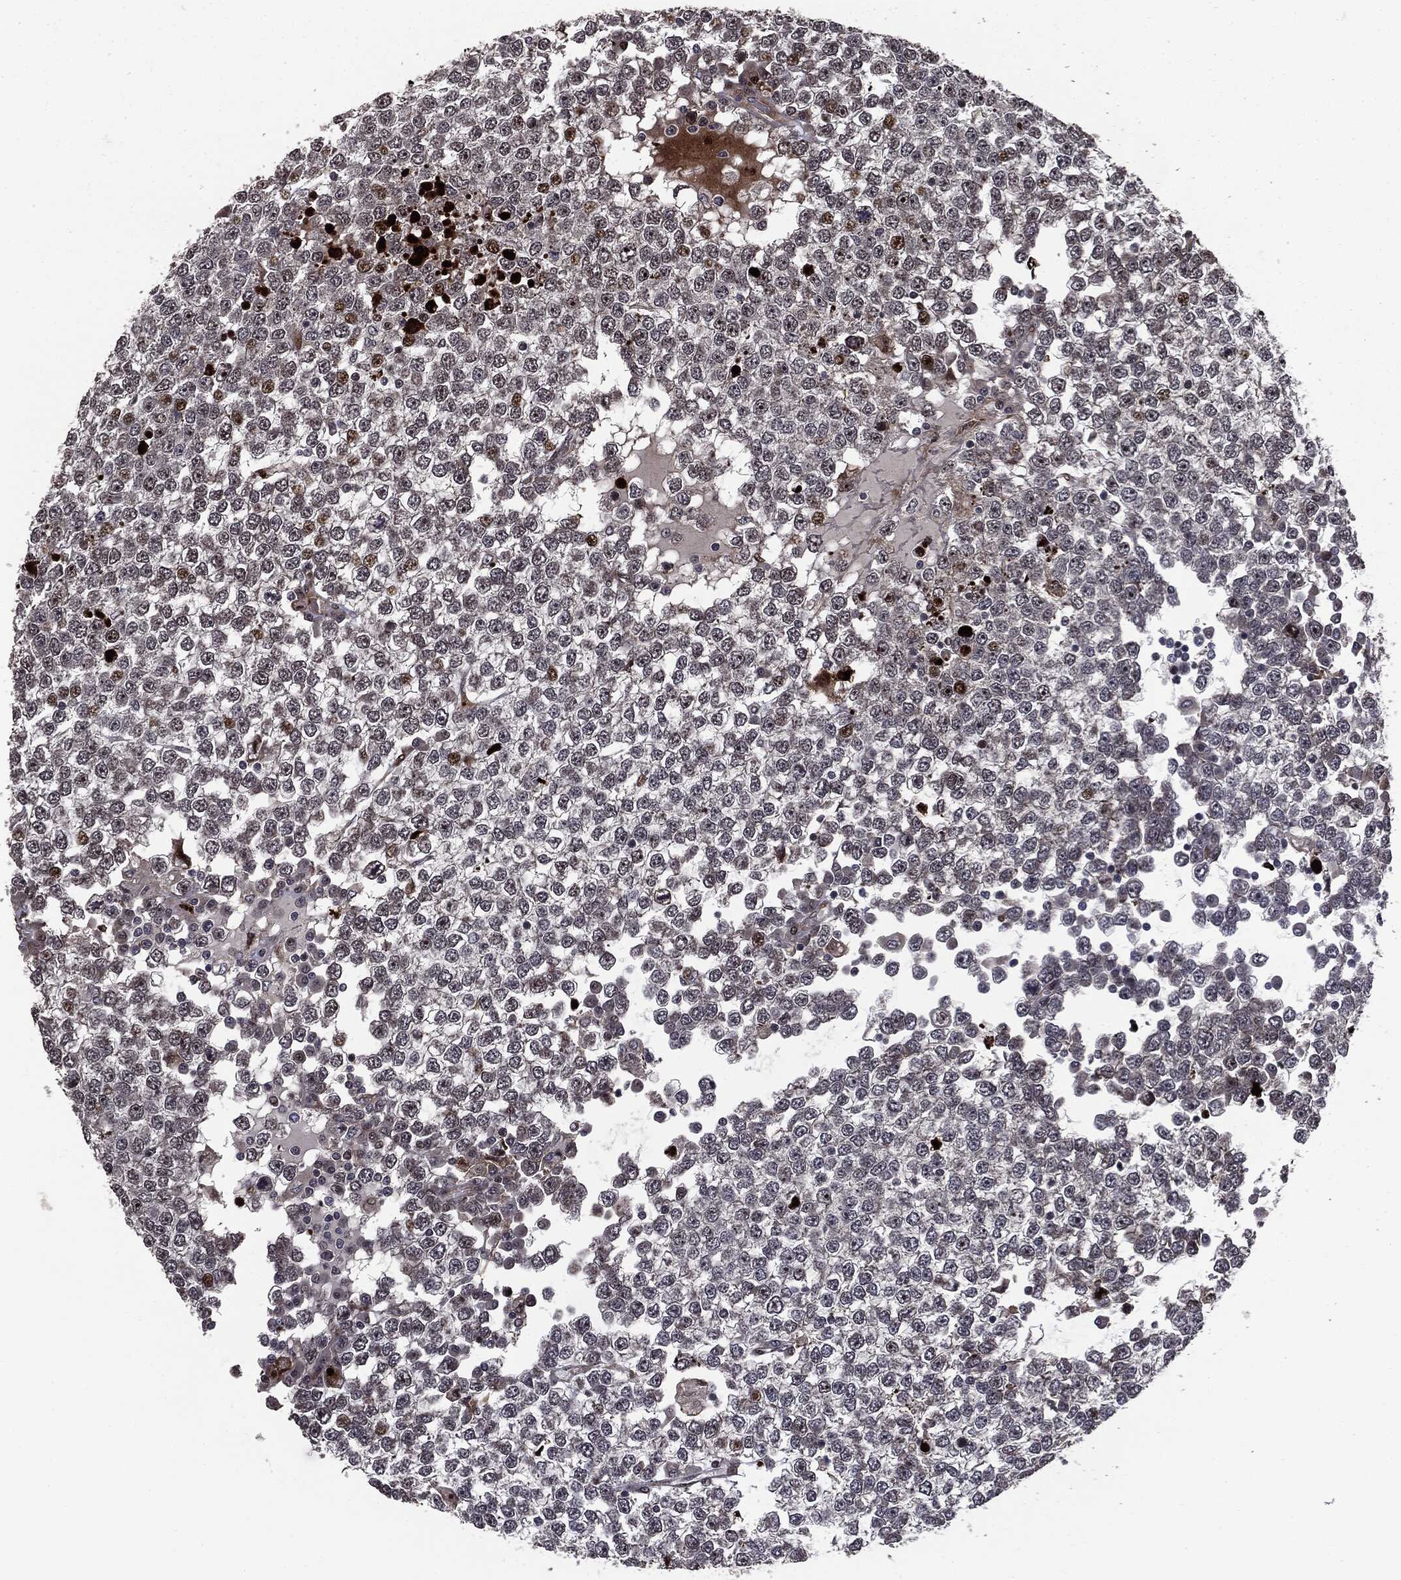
{"staining": {"intensity": "strong", "quantity": "<25%", "location": "nuclear"}, "tissue": "testis cancer", "cell_type": "Tumor cells", "image_type": "cancer", "snomed": [{"axis": "morphology", "description": "Seminoma, NOS"}, {"axis": "topography", "description": "Testis"}], "caption": "This histopathology image reveals seminoma (testis) stained with immunohistochemistry to label a protein in brown. The nuclear of tumor cells show strong positivity for the protein. Nuclei are counter-stained blue.", "gene": "SMAD4", "patient": {"sex": "male", "age": 65}}